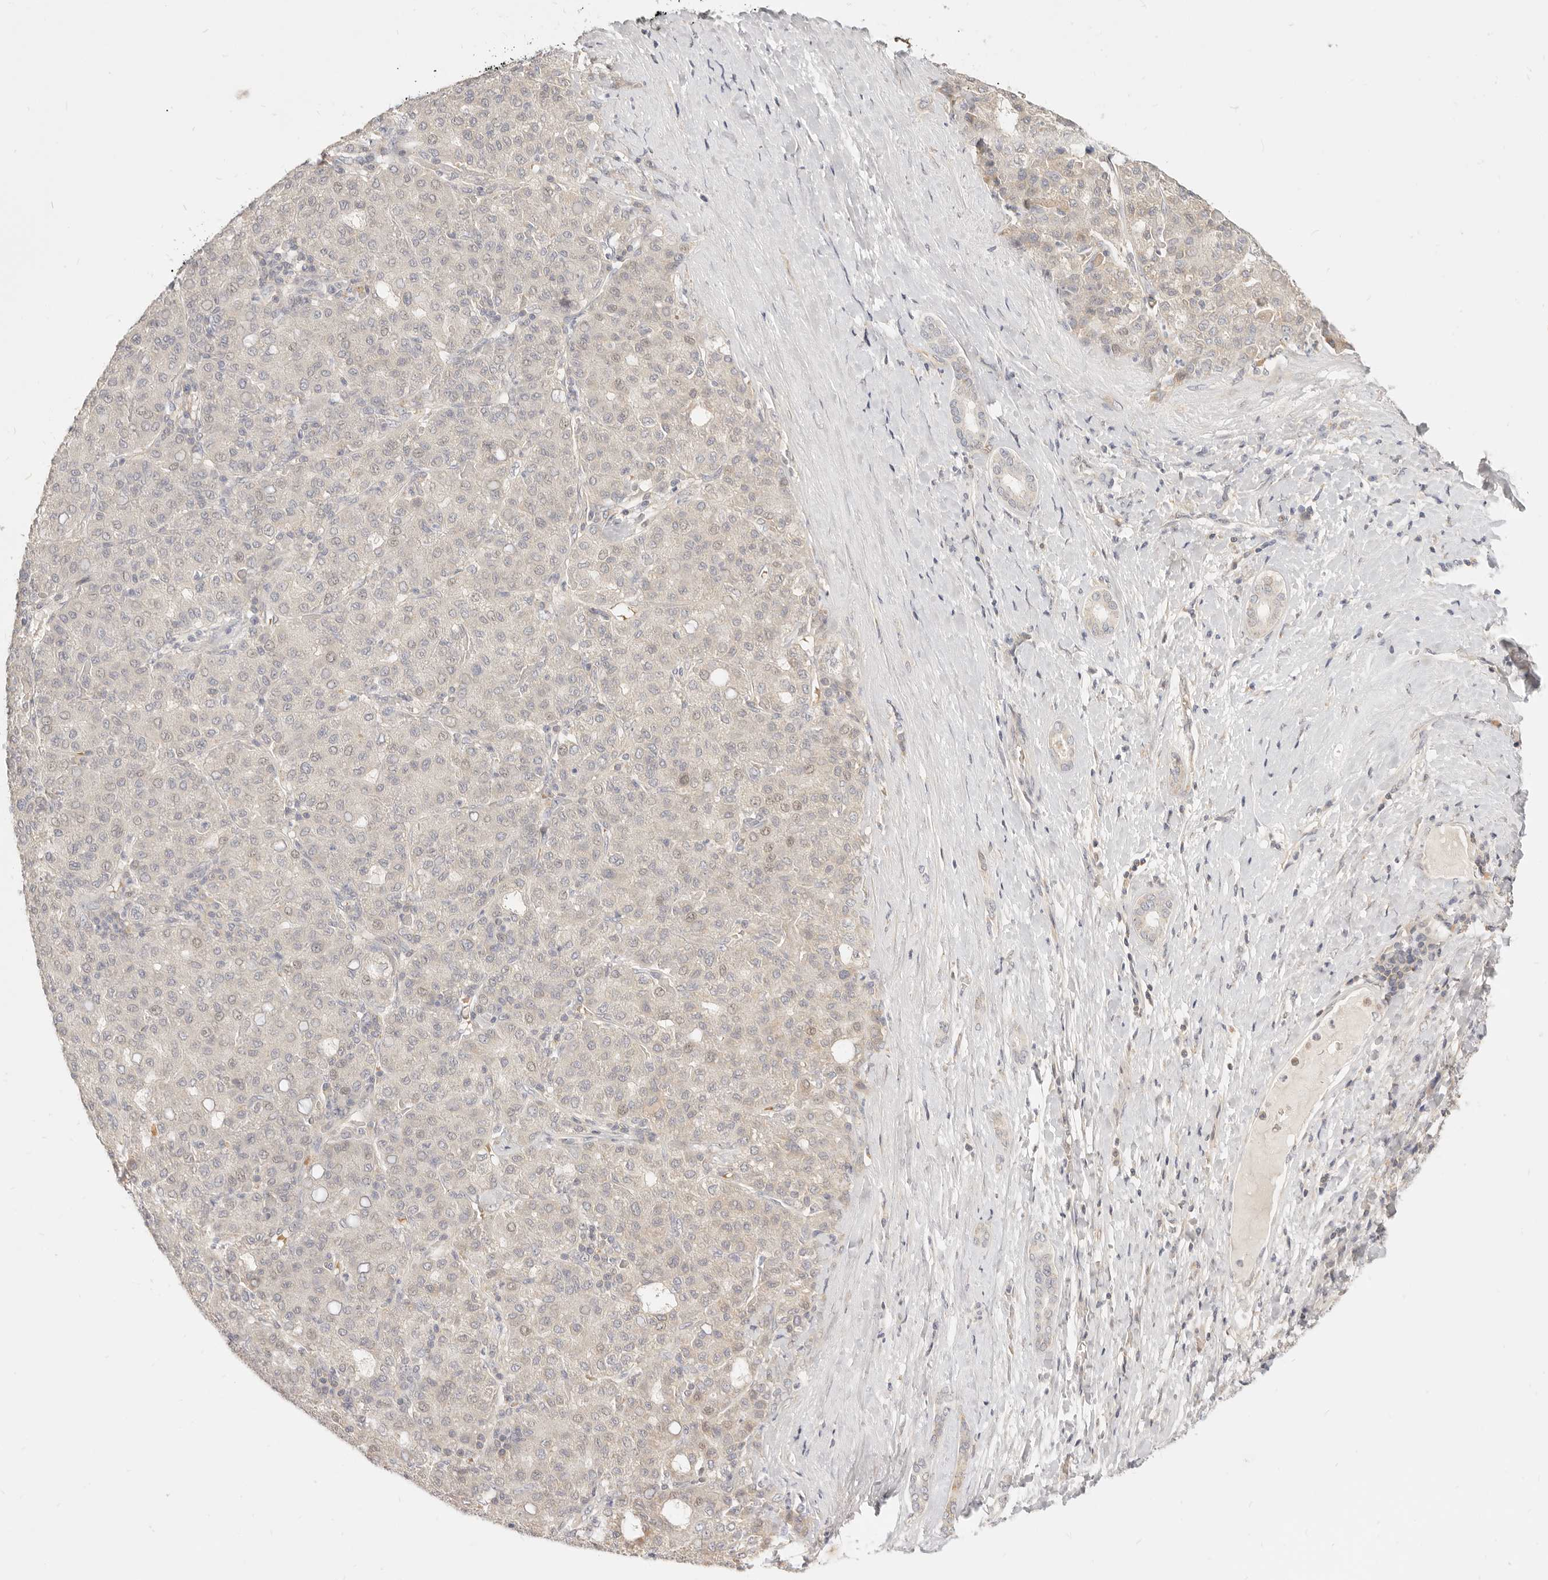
{"staining": {"intensity": "weak", "quantity": "<25%", "location": "cytoplasmic/membranous"}, "tissue": "liver cancer", "cell_type": "Tumor cells", "image_type": "cancer", "snomed": [{"axis": "morphology", "description": "Carcinoma, Hepatocellular, NOS"}, {"axis": "topography", "description": "Liver"}], "caption": "The immunohistochemistry (IHC) micrograph has no significant positivity in tumor cells of liver cancer (hepatocellular carcinoma) tissue.", "gene": "LTB4R2", "patient": {"sex": "male", "age": 65}}